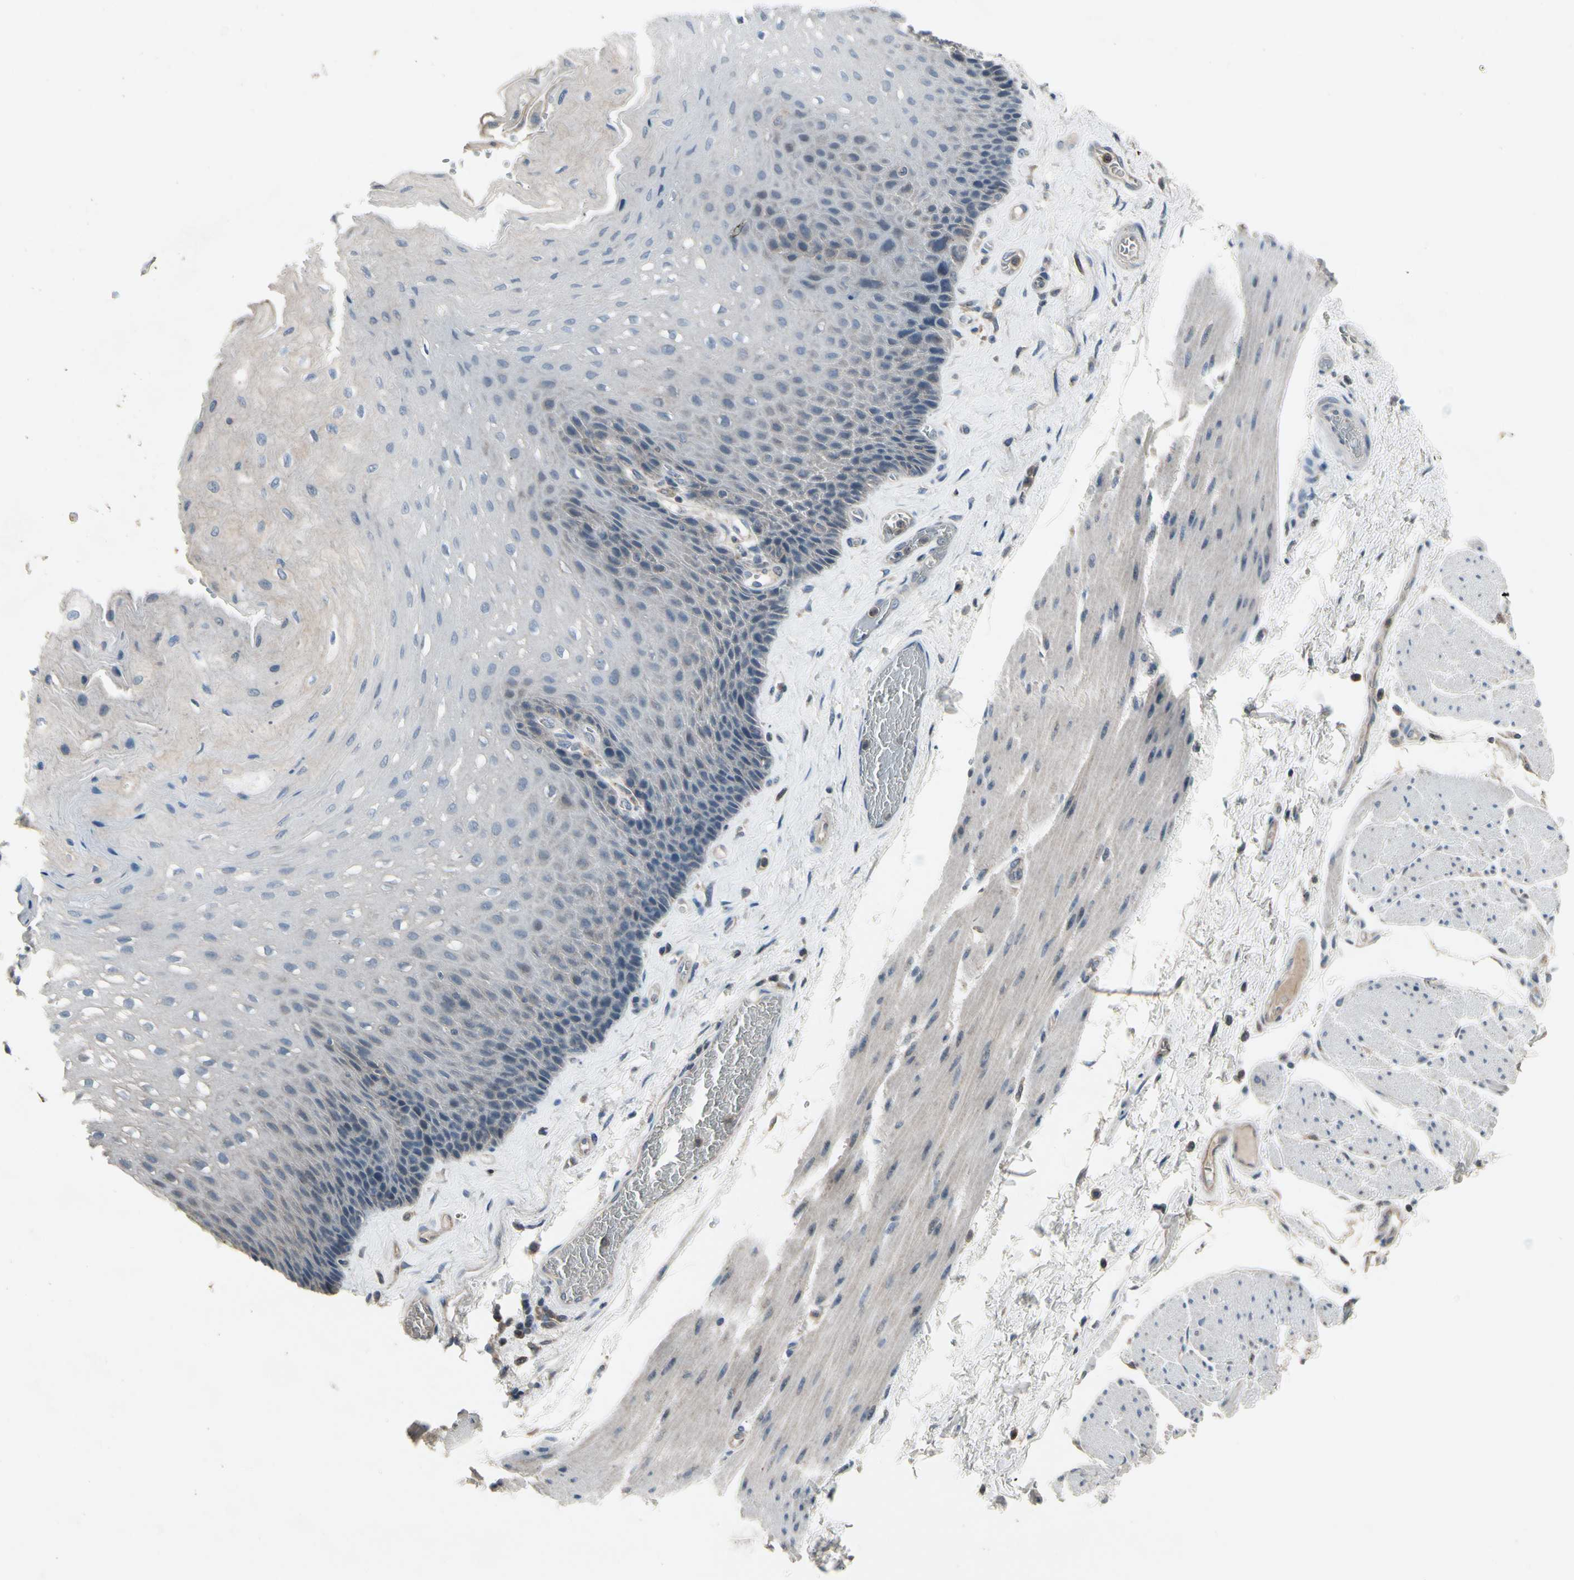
{"staining": {"intensity": "weak", "quantity": "<25%", "location": "cytoplasmic/membranous"}, "tissue": "esophagus", "cell_type": "Squamous epithelial cells", "image_type": "normal", "snomed": [{"axis": "morphology", "description": "Normal tissue, NOS"}, {"axis": "topography", "description": "Esophagus"}], "caption": "This photomicrograph is of normal esophagus stained with immunohistochemistry (IHC) to label a protein in brown with the nuclei are counter-stained blue. There is no staining in squamous epithelial cells.", "gene": "NMI", "patient": {"sex": "female", "age": 72}}